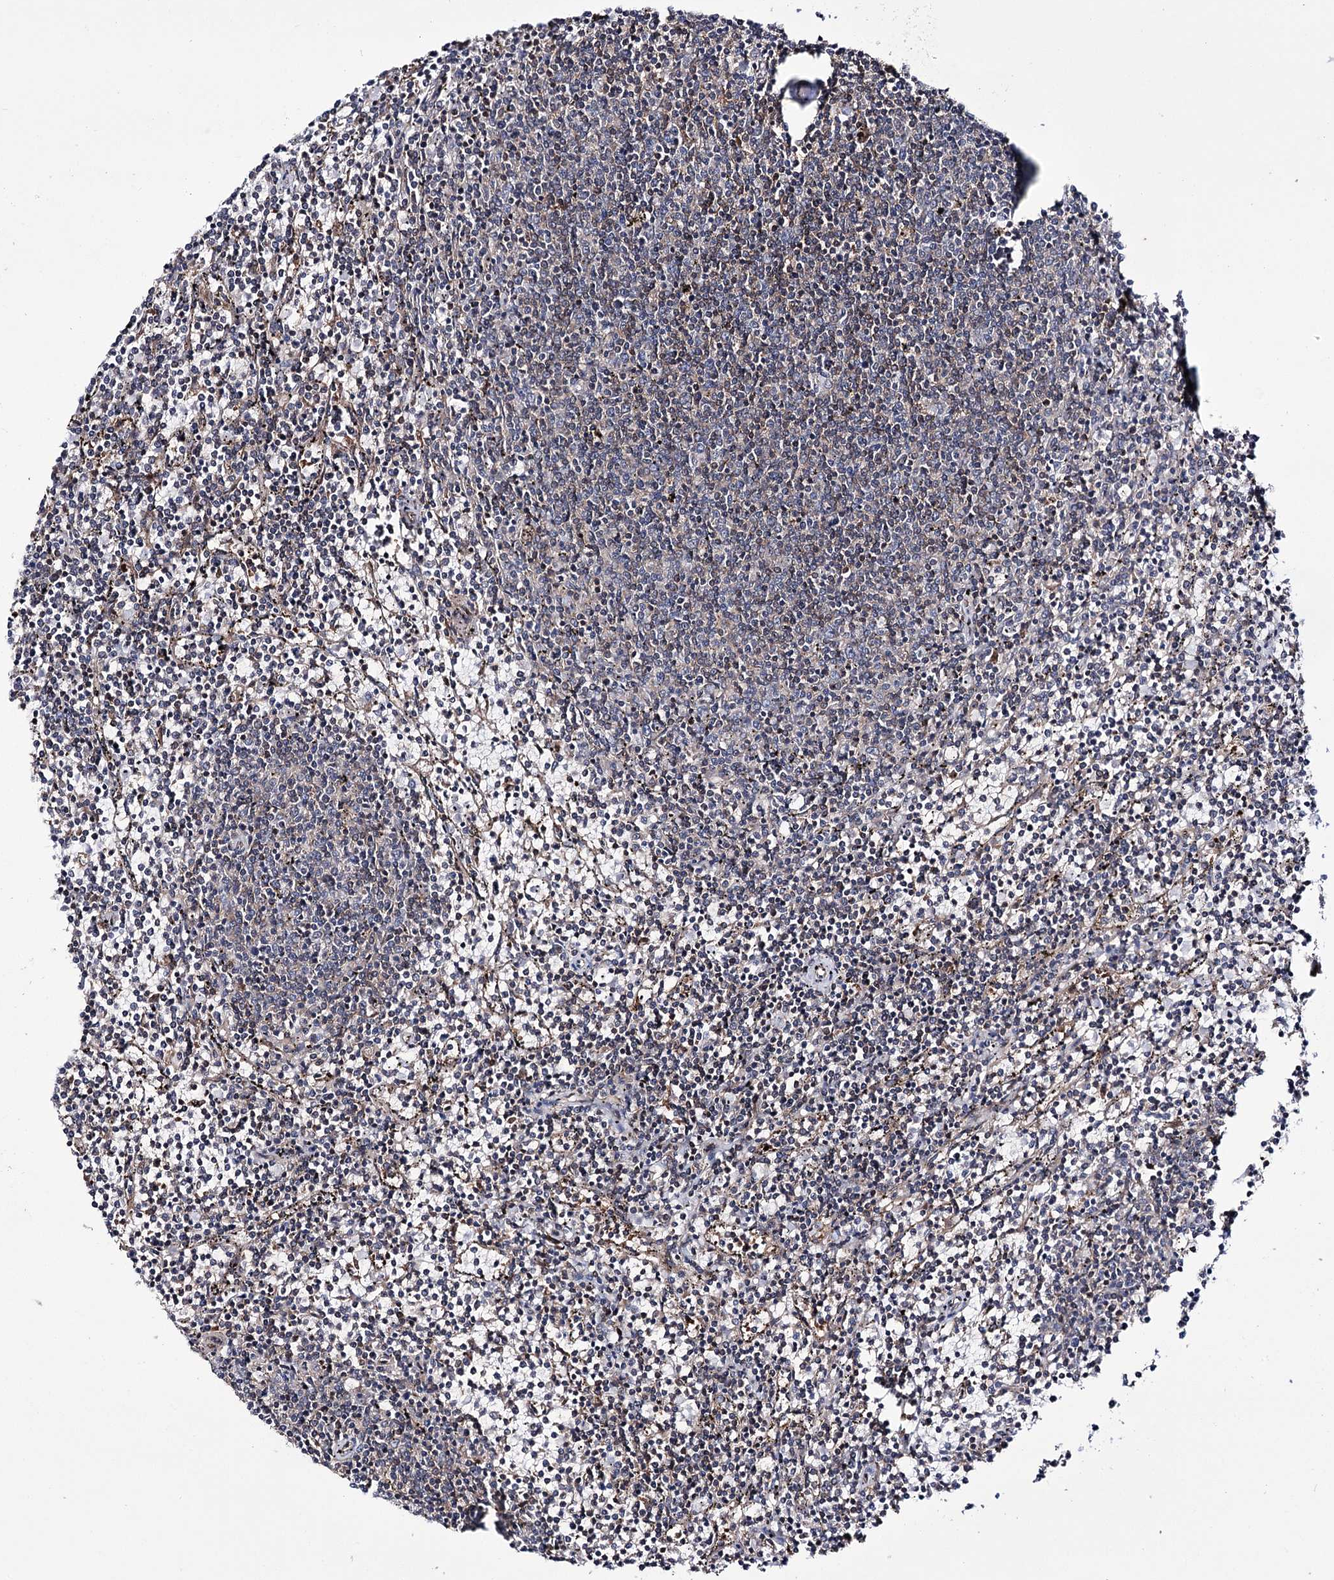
{"staining": {"intensity": "negative", "quantity": "none", "location": "none"}, "tissue": "lymphoma", "cell_type": "Tumor cells", "image_type": "cancer", "snomed": [{"axis": "morphology", "description": "Malignant lymphoma, non-Hodgkin's type, Low grade"}, {"axis": "topography", "description": "Spleen"}], "caption": "Immunohistochemistry (IHC) image of lymphoma stained for a protein (brown), which displays no positivity in tumor cells. (Stains: DAB (3,3'-diaminobenzidine) immunohistochemistry with hematoxylin counter stain, Microscopy: brightfield microscopy at high magnification).", "gene": "PTER", "patient": {"sex": "female", "age": 50}}